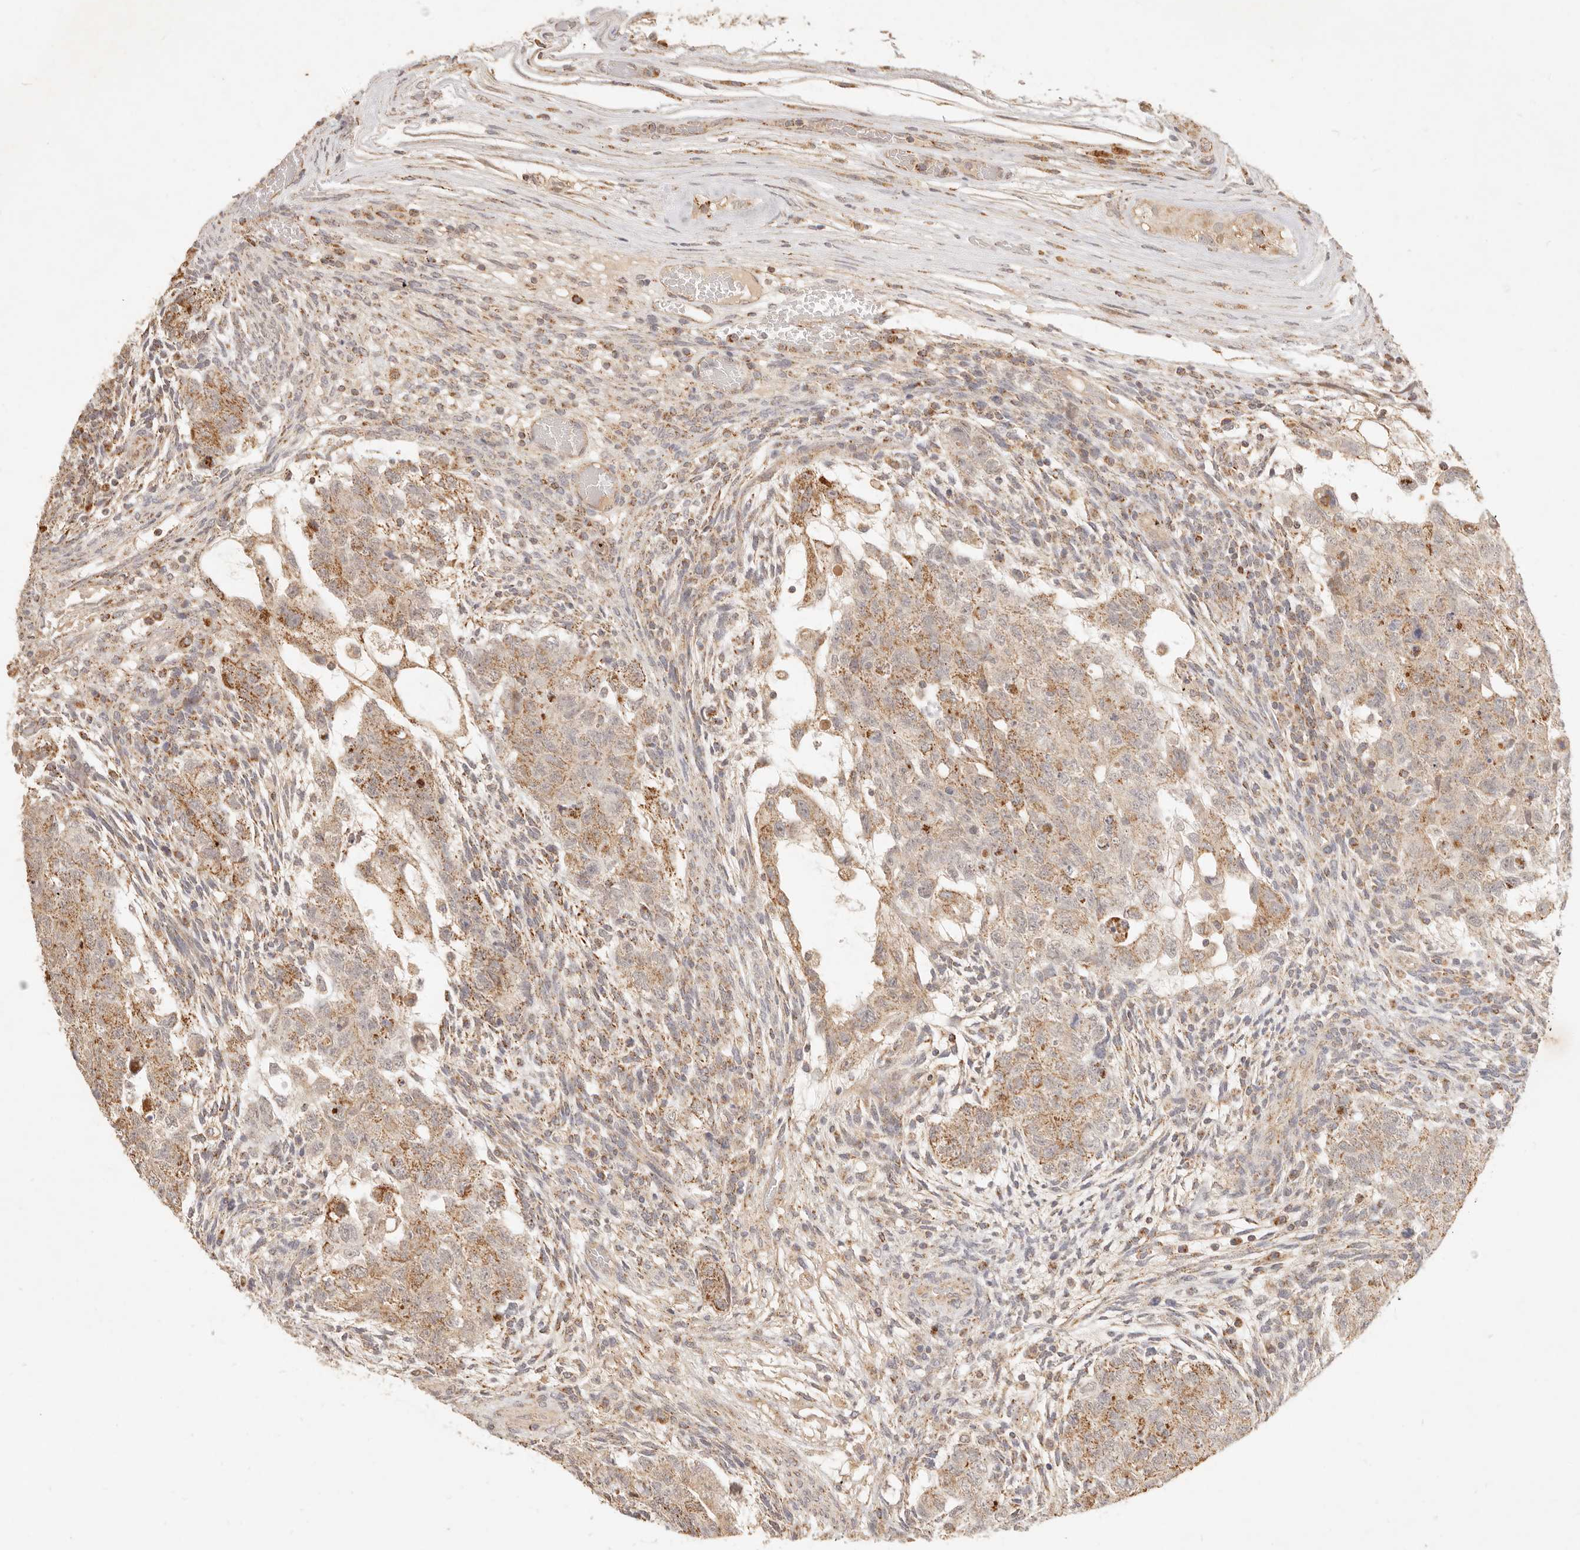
{"staining": {"intensity": "moderate", "quantity": ">75%", "location": "cytoplasmic/membranous"}, "tissue": "testis cancer", "cell_type": "Tumor cells", "image_type": "cancer", "snomed": [{"axis": "morphology", "description": "Normal tissue, NOS"}, {"axis": "morphology", "description": "Carcinoma, Embryonal, NOS"}, {"axis": "topography", "description": "Testis"}], "caption": "Testis cancer (embryonal carcinoma) tissue shows moderate cytoplasmic/membranous expression in approximately >75% of tumor cells", "gene": "CPLANE2", "patient": {"sex": "male", "age": 36}}